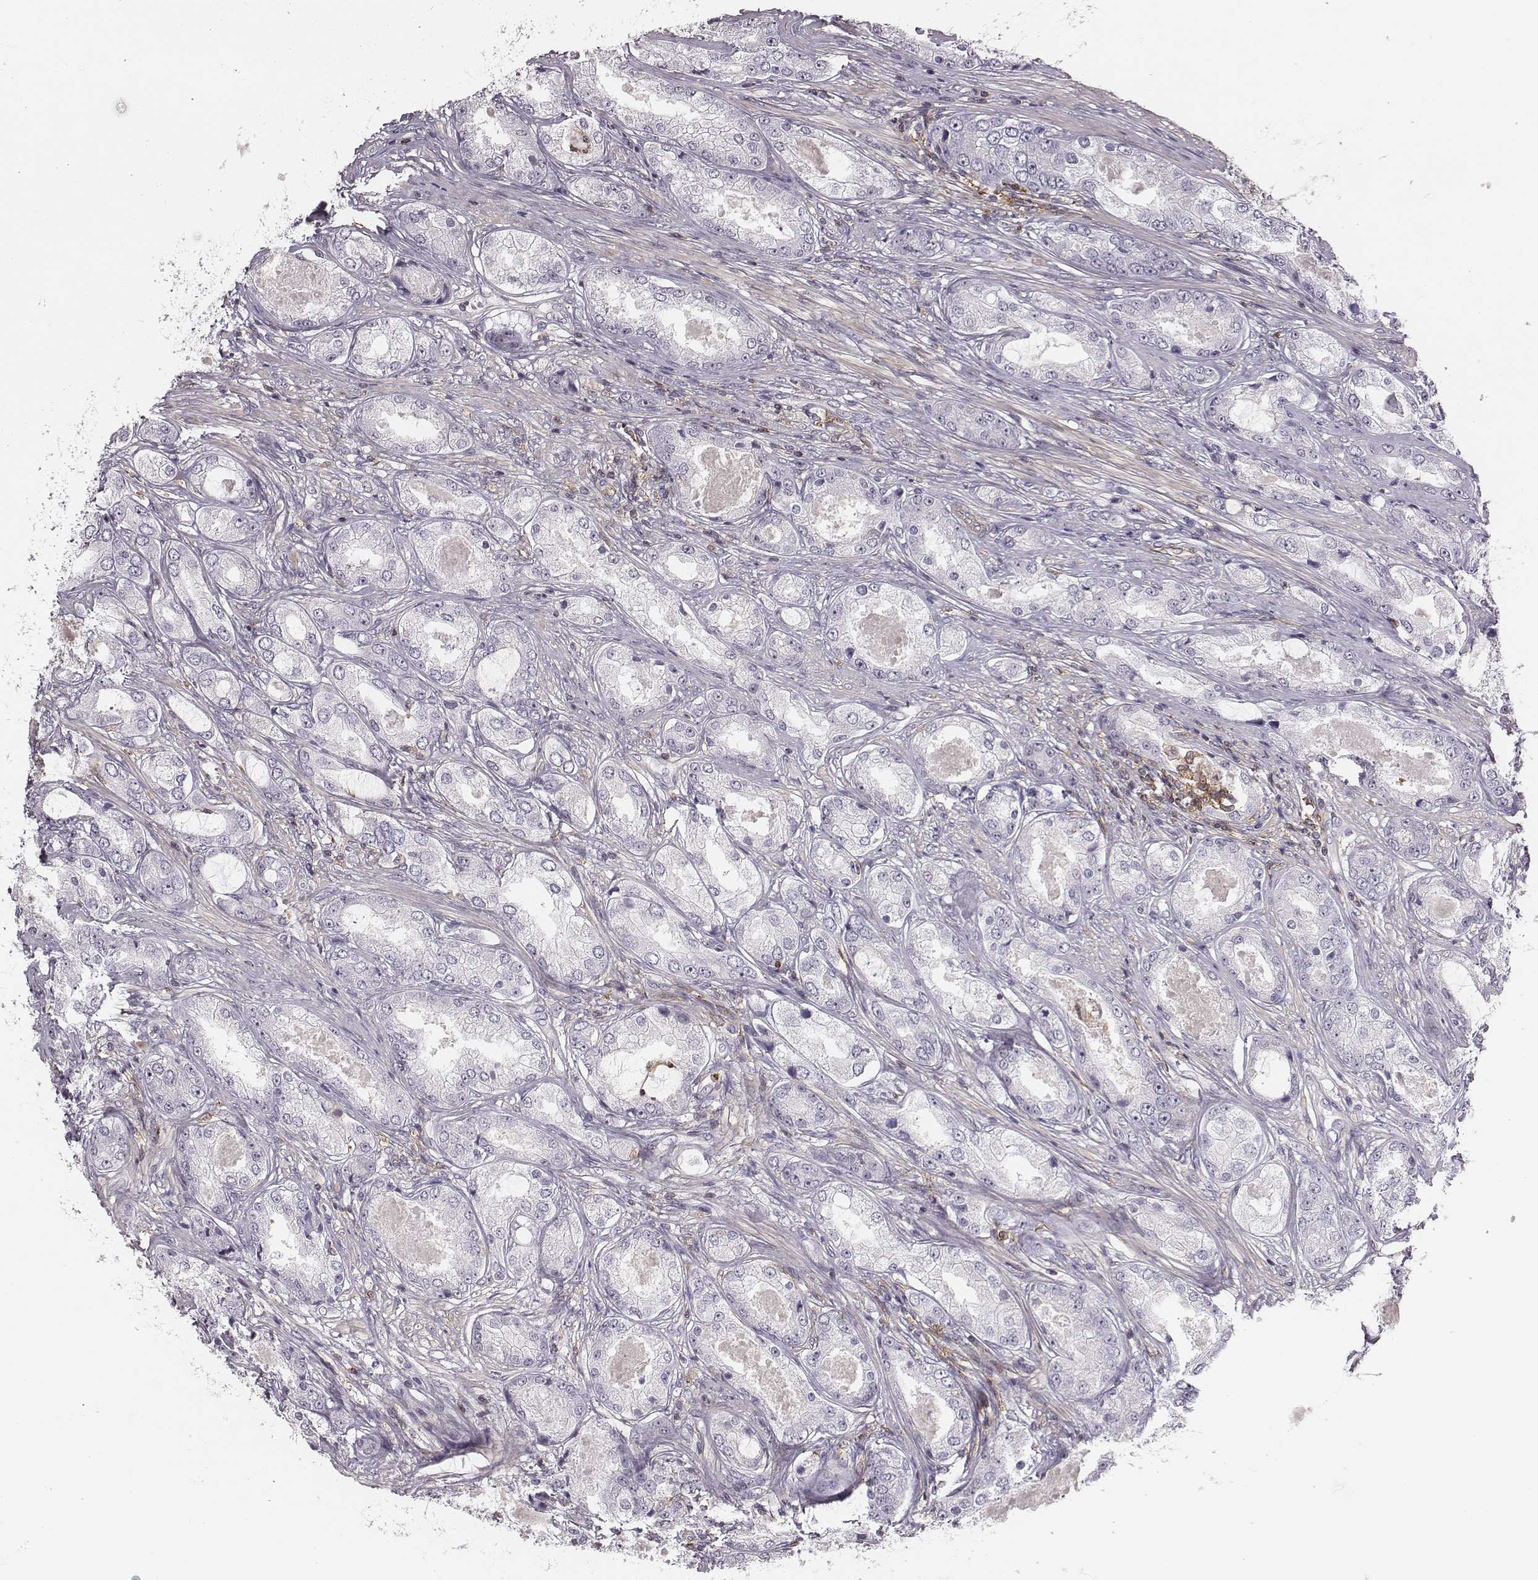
{"staining": {"intensity": "negative", "quantity": "none", "location": "none"}, "tissue": "prostate cancer", "cell_type": "Tumor cells", "image_type": "cancer", "snomed": [{"axis": "morphology", "description": "Adenocarcinoma, Low grade"}, {"axis": "topography", "description": "Prostate"}], "caption": "Immunohistochemistry (IHC) of prostate low-grade adenocarcinoma reveals no staining in tumor cells. (DAB (3,3'-diaminobenzidine) immunohistochemistry (IHC), high magnification).", "gene": "ZYX", "patient": {"sex": "male", "age": 68}}